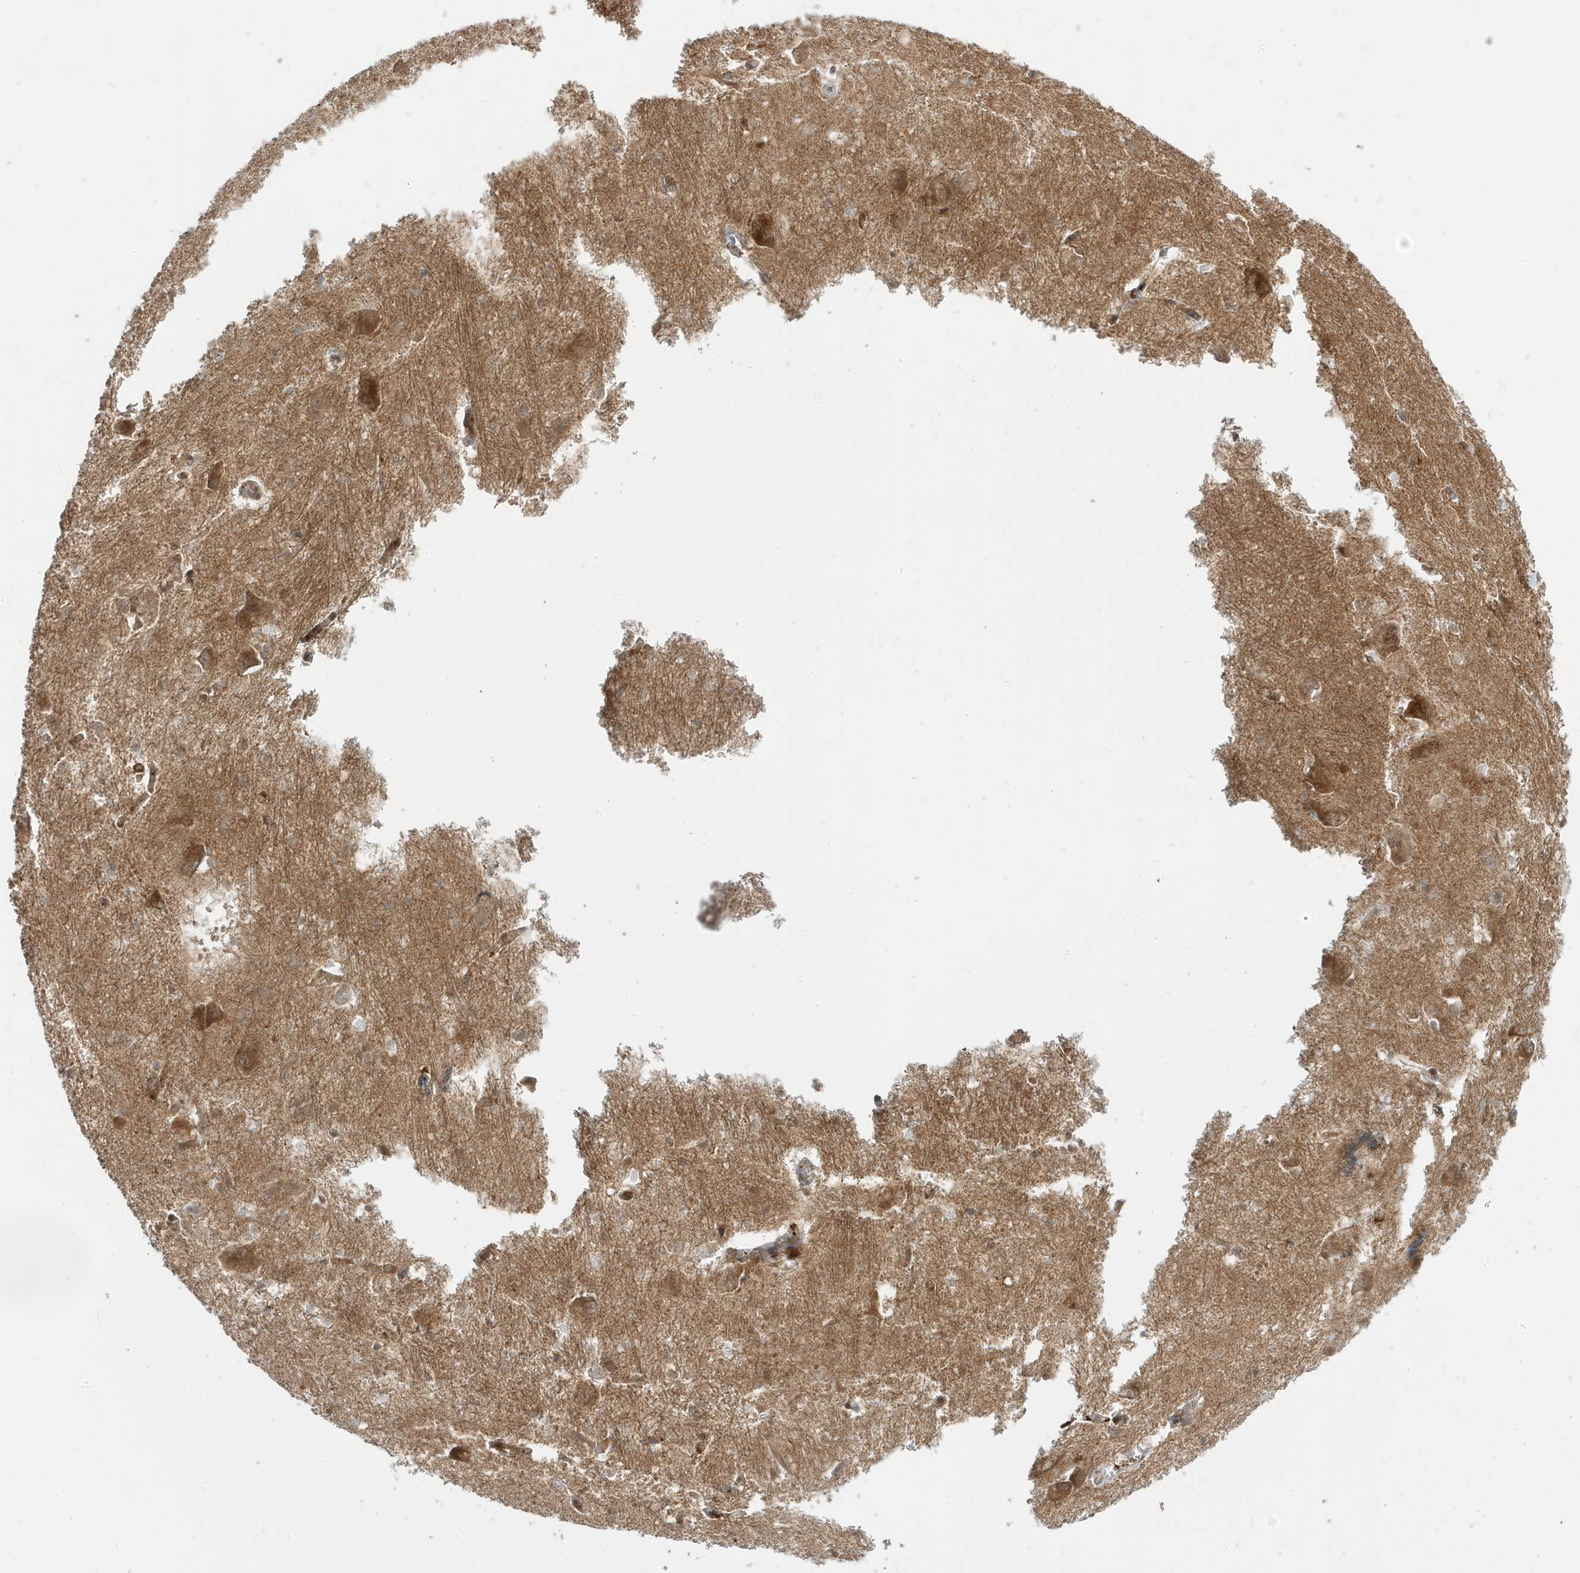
{"staining": {"intensity": "moderate", "quantity": "<25%", "location": "cytoplasmic/membranous"}, "tissue": "caudate", "cell_type": "Glial cells", "image_type": "normal", "snomed": [{"axis": "morphology", "description": "Normal tissue, NOS"}, {"axis": "topography", "description": "Lateral ventricle wall"}], "caption": "A photomicrograph of caudate stained for a protein reveals moderate cytoplasmic/membranous brown staining in glial cells.", "gene": "STAM", "patient": {"sex": "male", "age": 37}}